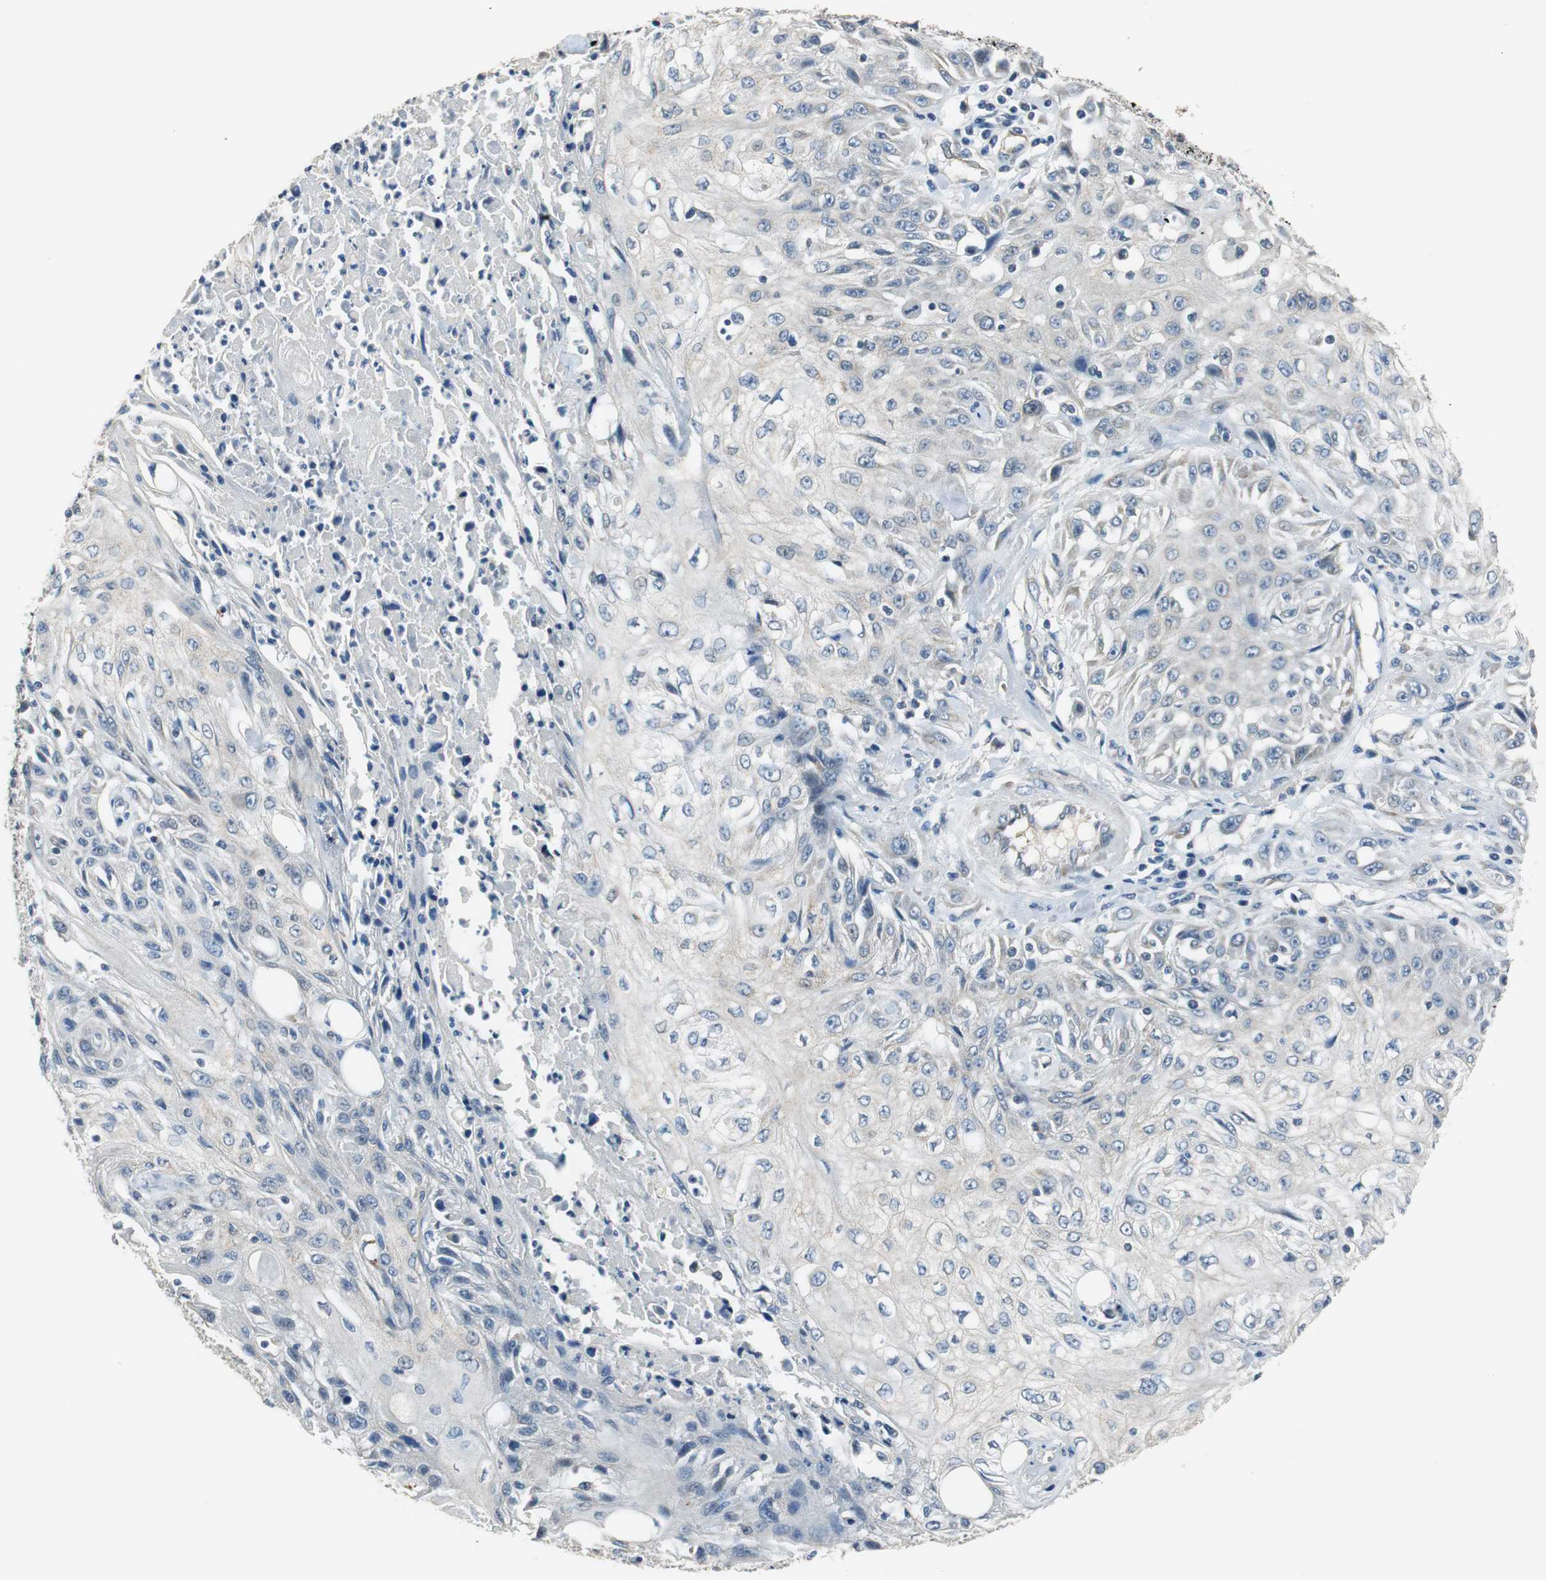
{"staining": {"intensity": "negative", "quantity": "none", "location": "none"}, "tissue": "skin cancer", "cell_type": "Tumor cells", "image_type": "cancer", "snomed": [{"axis": "morphology", "description": "Squamous cell carcinoma, NOS"}, {"axis": "topography", "description": "Skin"}], "caption": "IHC image of skin squamous cell carcinoma stained for a protein (brown), which demonstrates no expression in tumor cells. (Brightfield microscopy of DAB immunohistochemistry (IHC) at high magnification).", "gene": "MTIF2", "patient": {"sex": "male", "age": 75}}